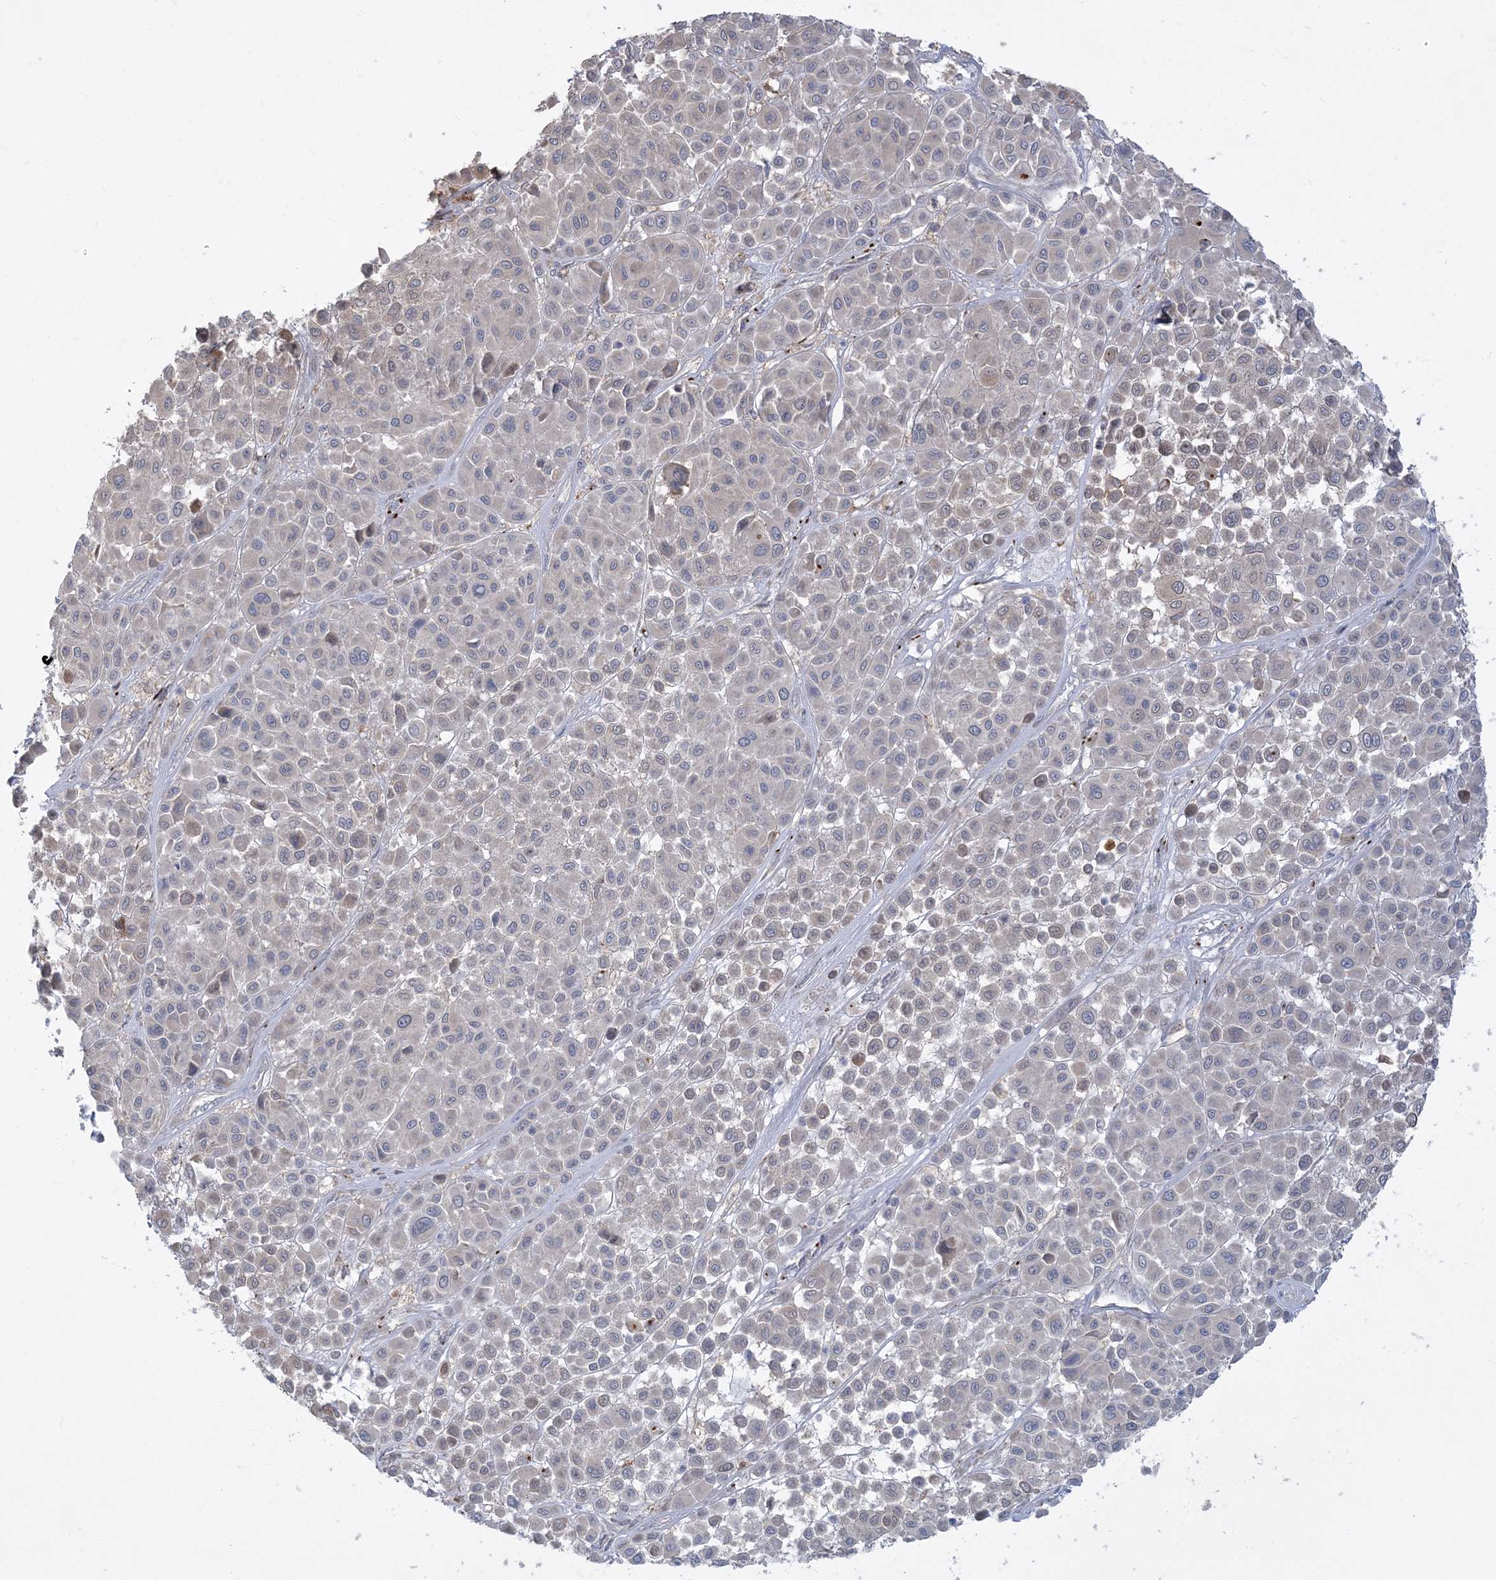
{"staining": {"intensity": "weak", "quantity": "<25%", "location": "cytoplasmic/membranous"}, "tissue": "melanoma", "cell_type": "Tumor cells", "image_type": "cancer", "snomed": [{"axis": "morphology", "description": "Malignant melanoma, Metastatic site"}, {"axis": "topography", "description": "Soft tissue"}], "caption": "Tumor cells show no significant protein positivity in malignant melanoma (metastatic site).", "gene": "ZC3H6", "patient": {"sex": "male", "age": 41}}